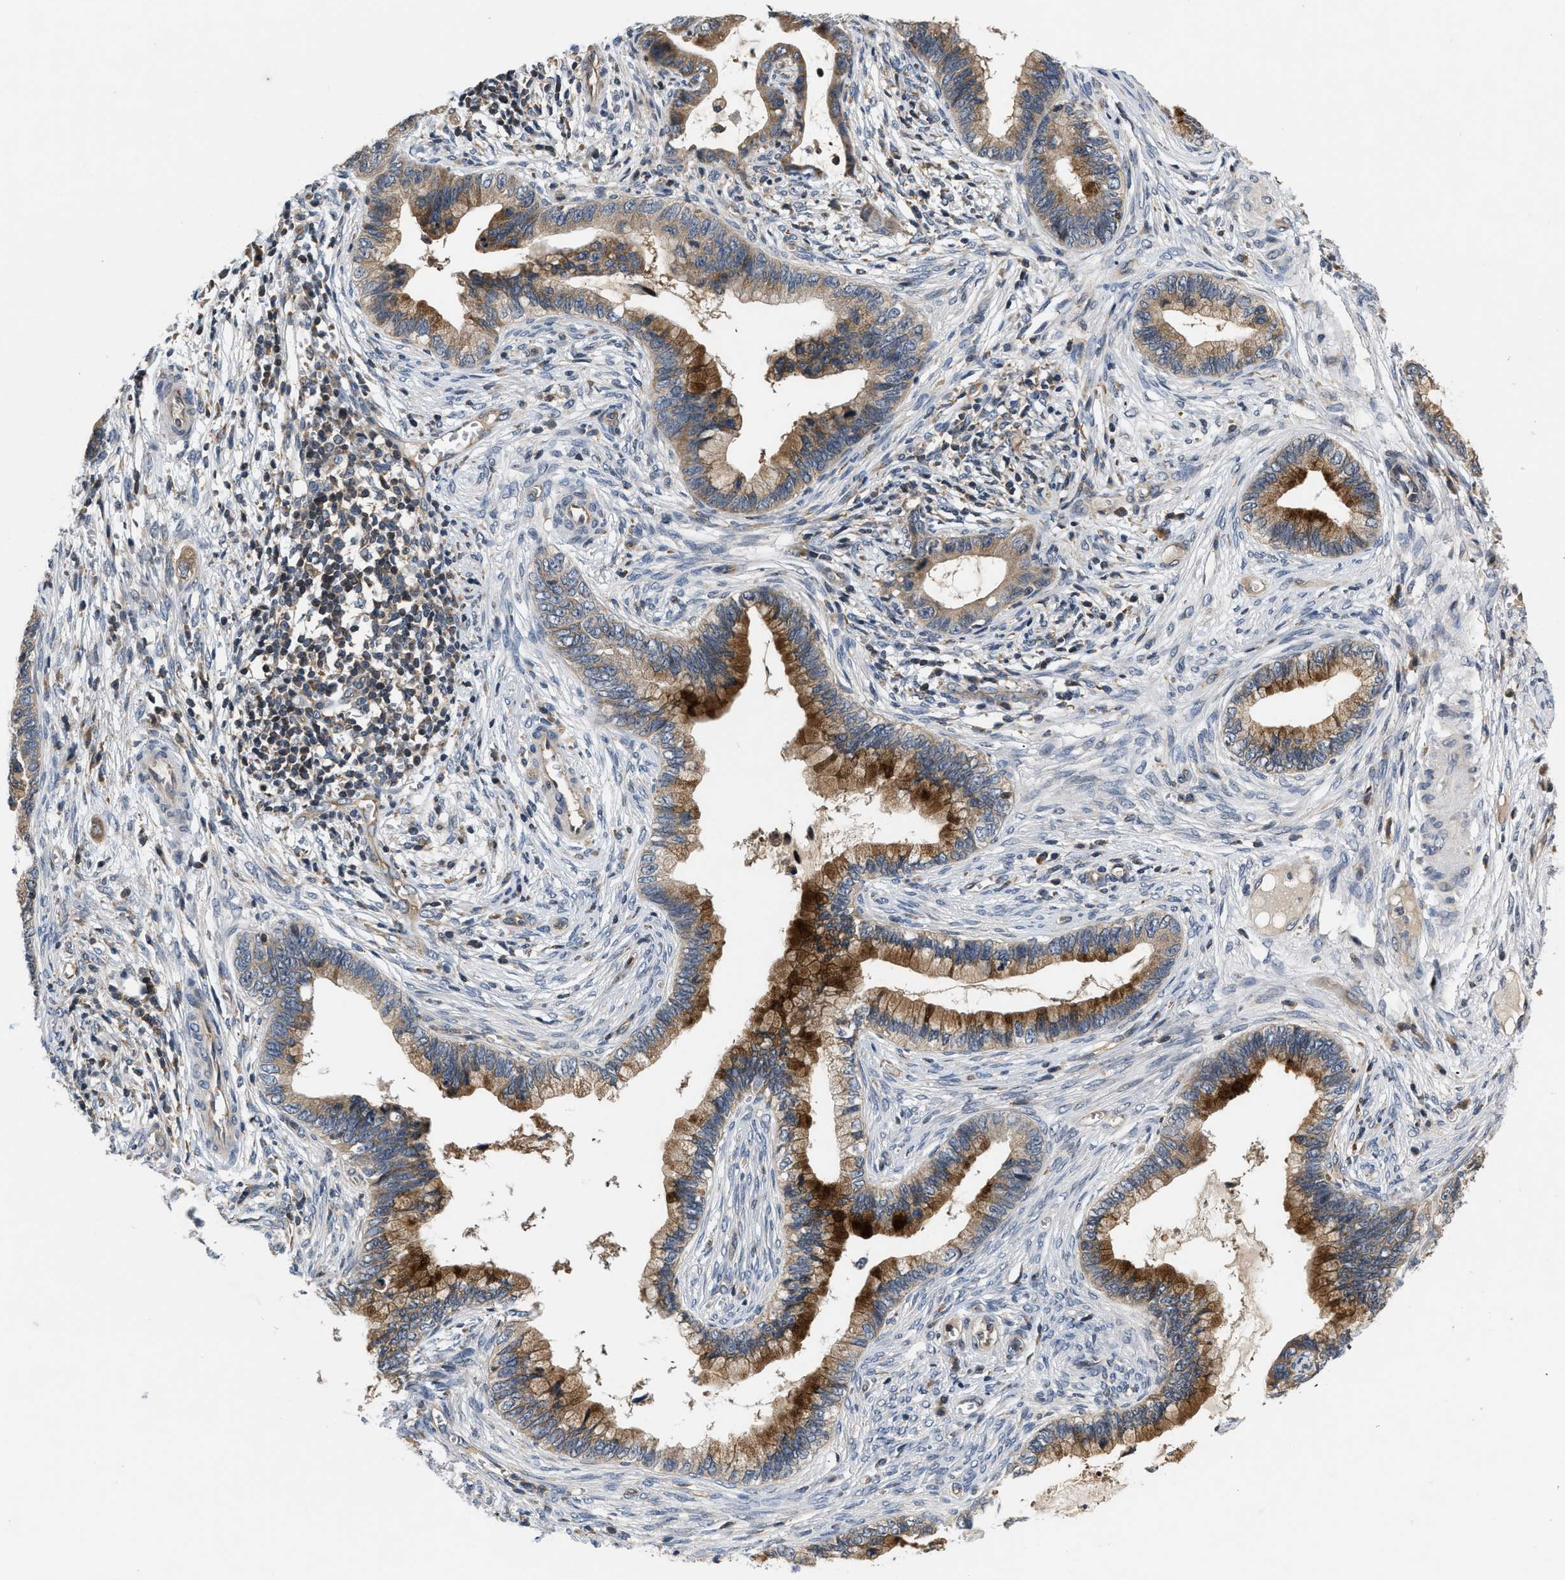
{"staining": {"intensity": "strong", "quantity": ">75%", "location": "cytoplasmic/membranous"}, "tissue": "cervical cancer", "cell_type": "Tumor cells", "image_type": "cancer", "snomed": [{"axis": "morphology", "description": "Adenocarcinoma, NOS"}, {"axis": "topography", "description": "Cervix"}], "caption": "An IHC histopathology image of tumor tissue is shown. Protein staining in brown shows strong cytoplasmic/membranous positivity in cervical cancer (adenocarcinoma) within tumor cells.", "gene": "HMGCR", "patient": {"sex": "female", "age": 44}}